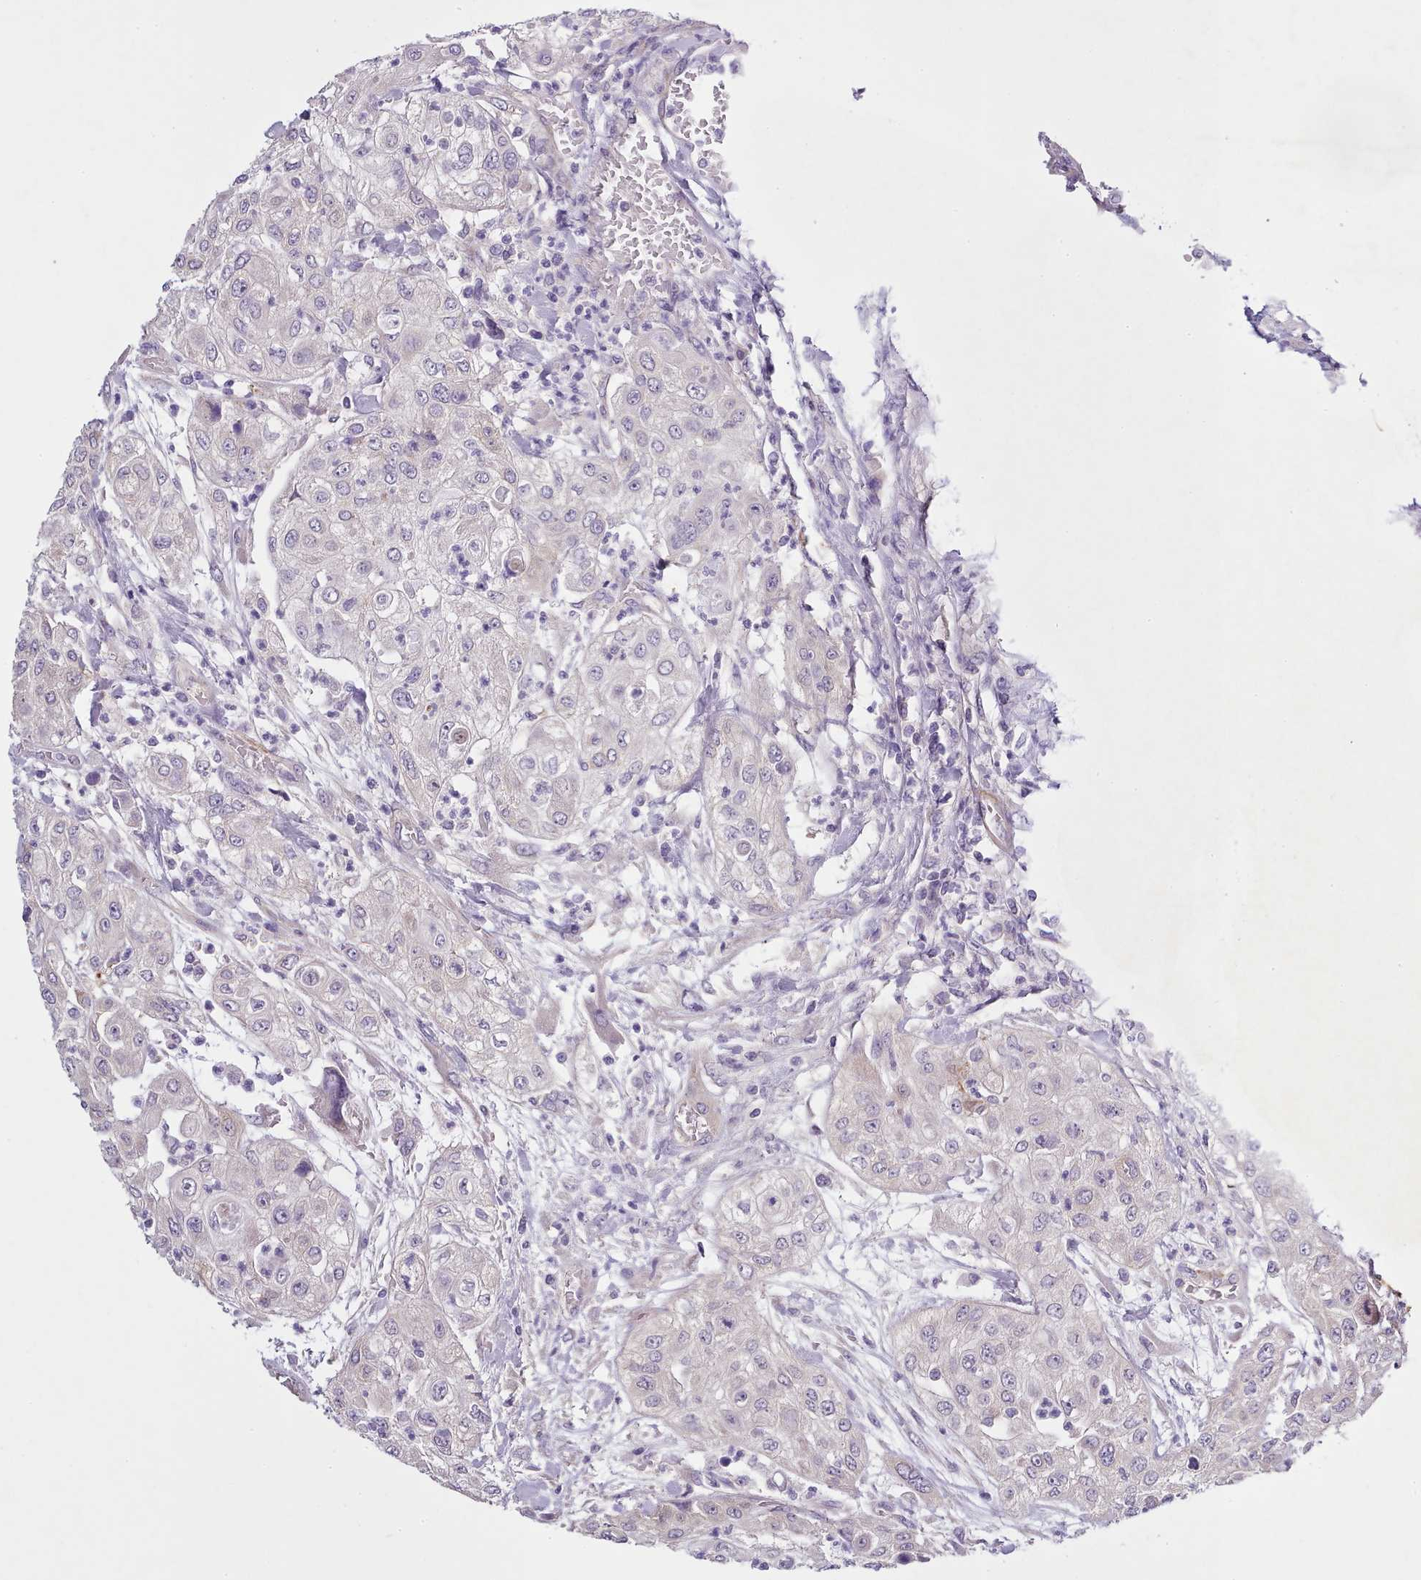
{"staining": {"intensity": "negative", "quantity": "none", "location": "none"}, "tissue": "urothelial cancer", "cell_type": "Tumor cells", "image_type": "cancer", "snomed": [{"axis": "morphology", "description": "Urothelial carcinoma, High grade"}, {"axis": "topography", "description": "Urinary bladder"}], "caption": "High-grade urothelial carcinoma stained for a protein using IHC shows no expression tumor cells.", "gene": "SETX", "patient": {"sex": "female", "age": 79}}